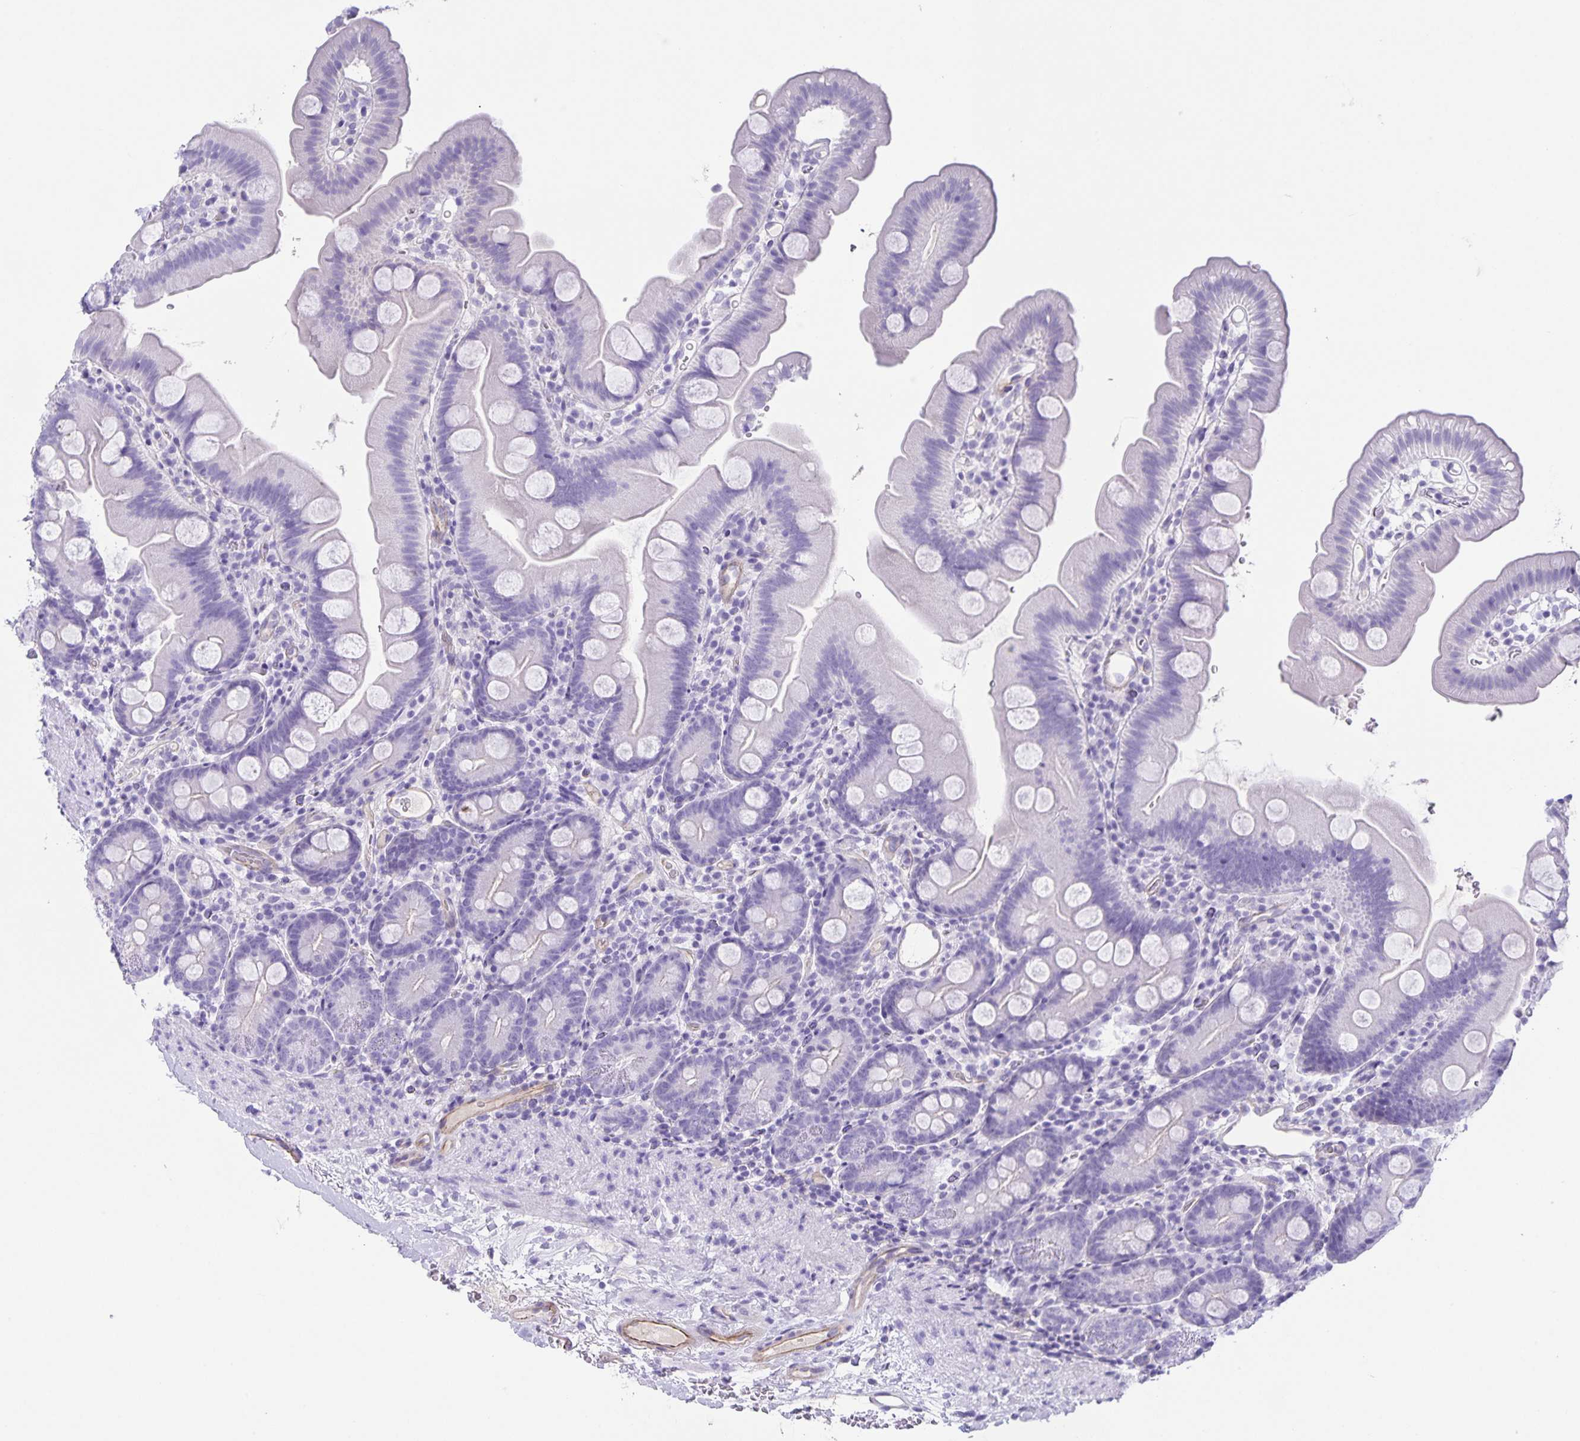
{"staining": {"intensity": "negative", "quantity": "none", "location": "none"}, "tissue": "small intestine", "cell_type": "Glandular cells", "image_type": "normal", "snomed": [{"axis": "morphology", "description": "Normal tissue, NOS"}, {"axis": "topography", "description": "Small intestine"}], "caption": "Immunohistochemical staining of unremarkable small intestine exhibits no significant staining in glandular cells. (DAB (3,3'-diaminobenzidine) IHC visualized using brightfield microscopy, high magnification).", "gene": "UBQLN3", "patient": {"sex": "female", "age": 68}}